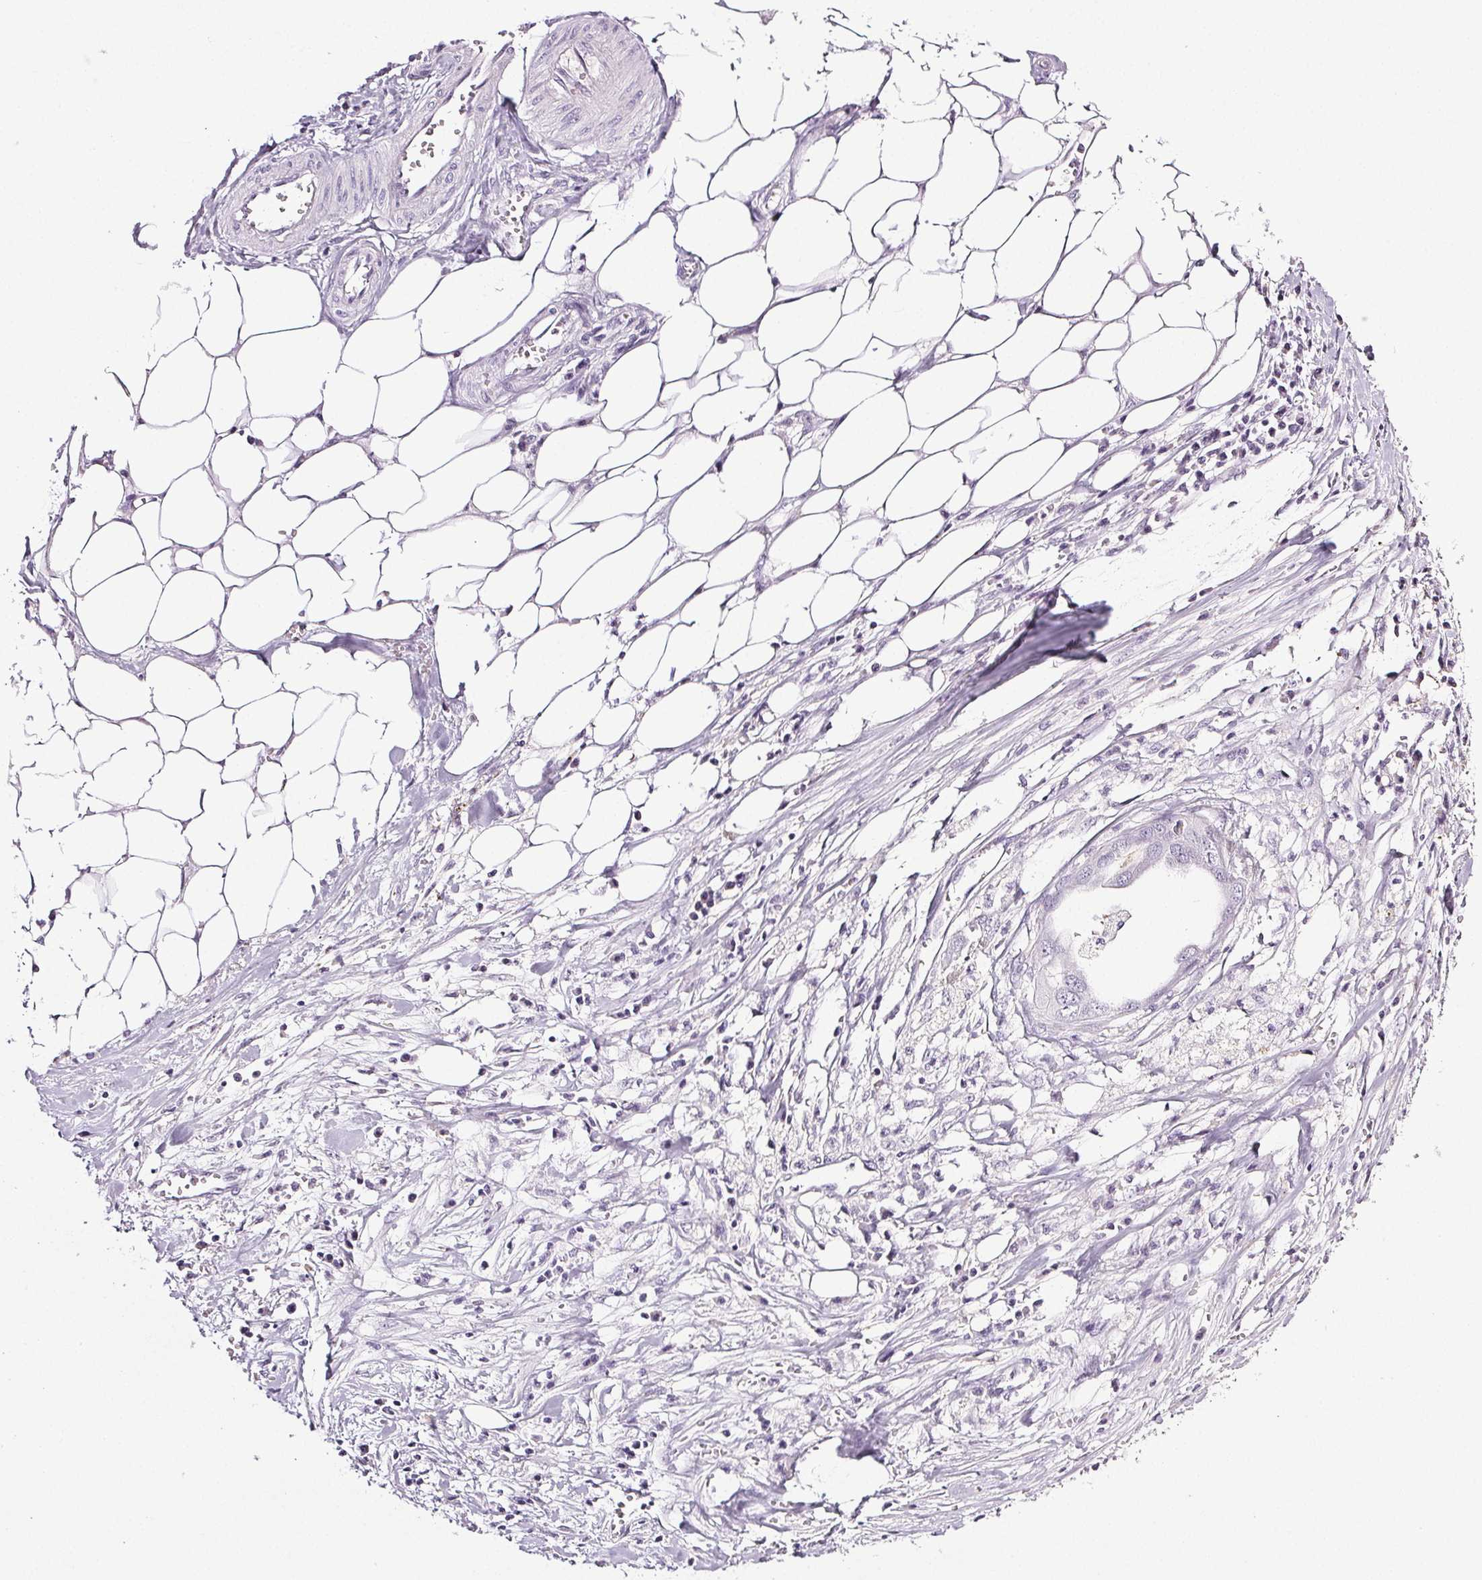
{"staining": {"intensity": "negative", "quantity": "none", "location": "none"}, "tissue": "ovarian cancer", "cell_type": "Tumor cells", "image_type": "cancer", "snomed": [{"axis": "morphology", "description": "Carcinoma, endometroid"}, {"axis": "topography", "description": "Ovary"}], "caption": "Ovarian cancer stained for a protein using IHC reveals no expression tumor cells.", "gene": "COL7A1", "patient": {"sex": "female", "age": 70}}